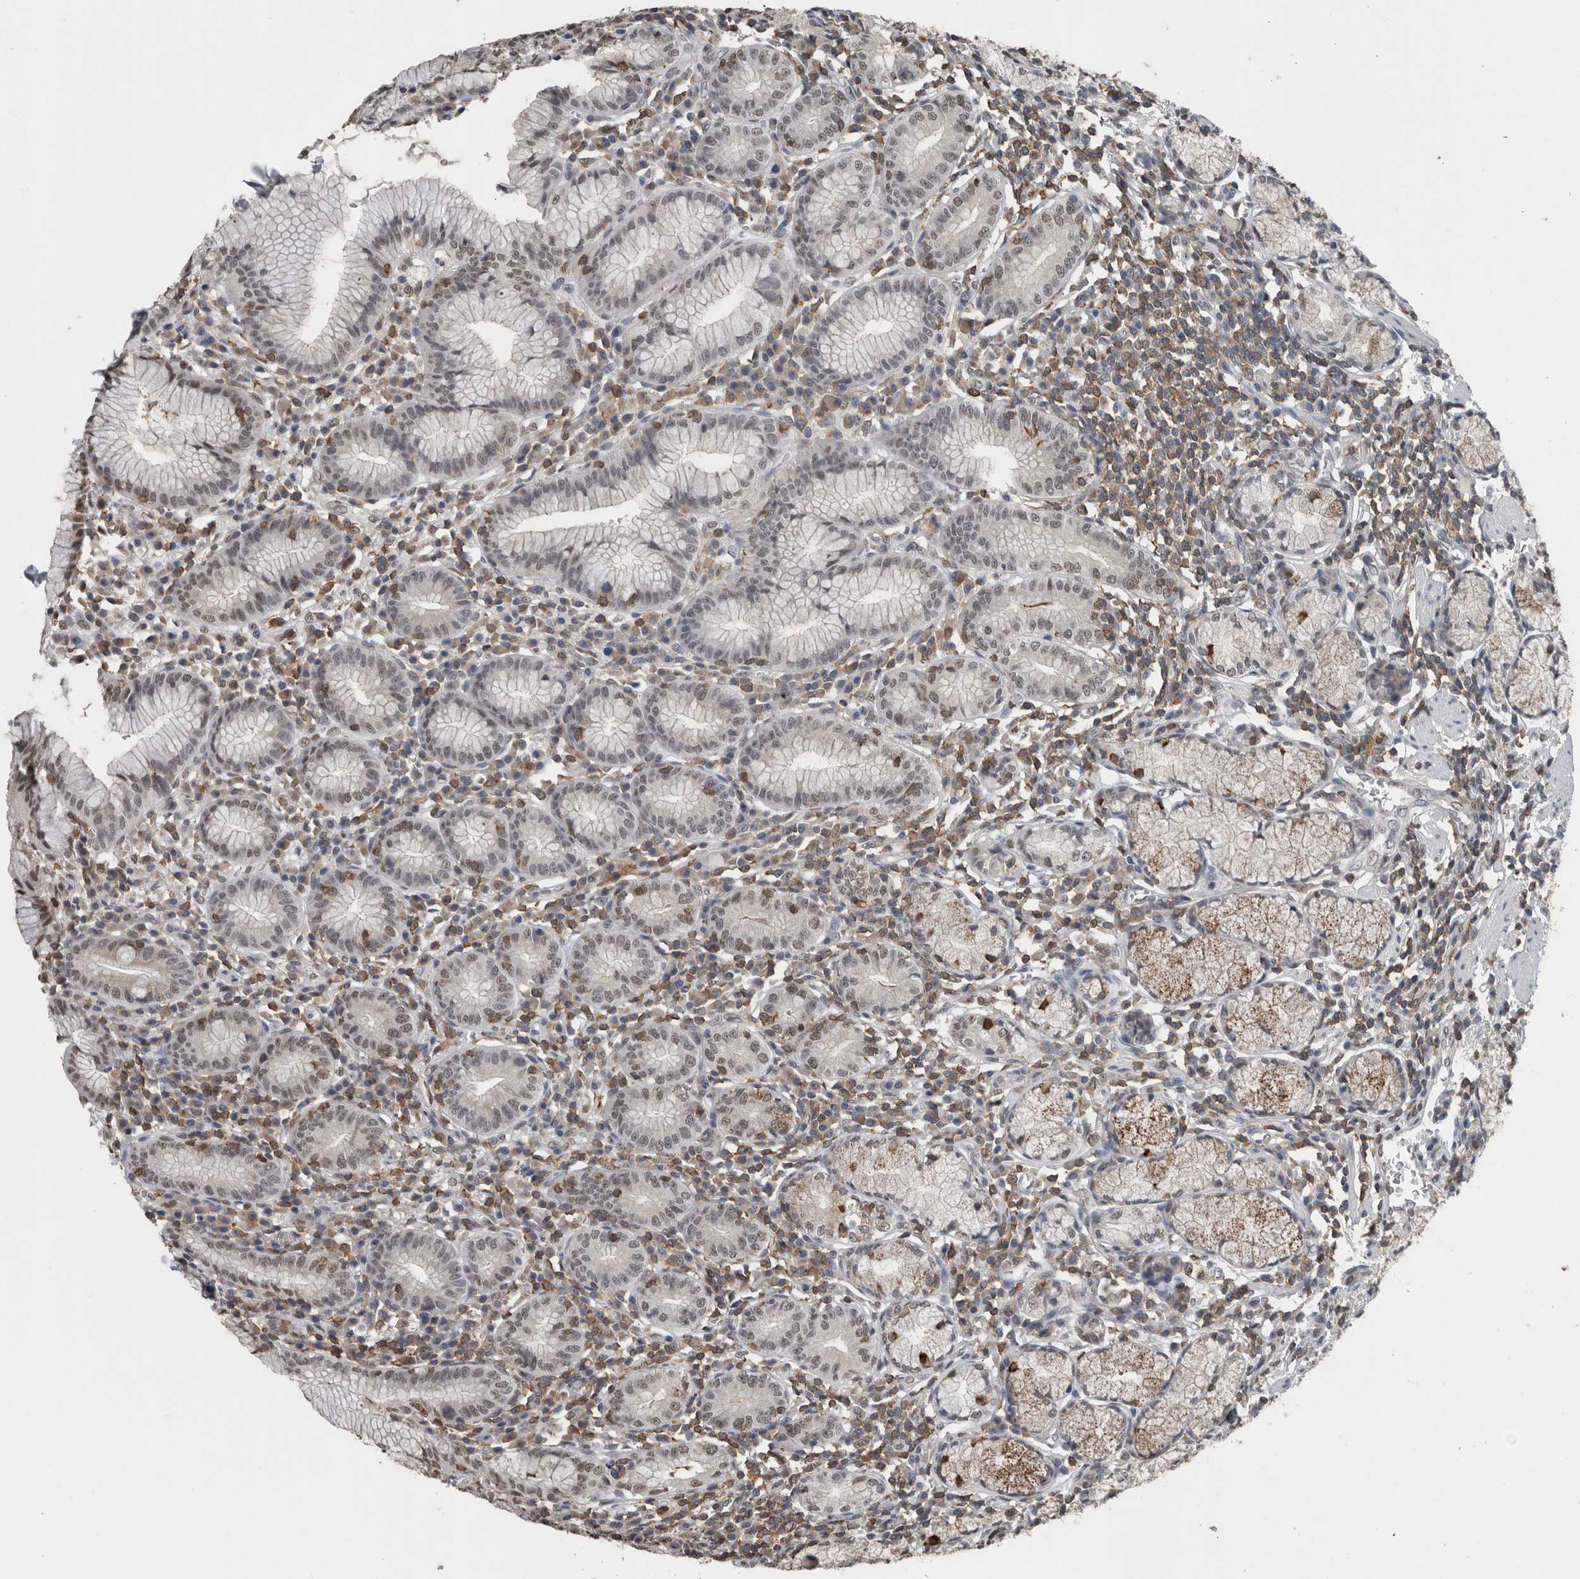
{"staining": {"intensity": "weak", "quantity": "25%-75%", "location": "nuclear"}, "tissue": "stomach", "cell_type": "Glandular cells", "image_type": "normal", "snomed": [{"axis": "morphology", "description": "Normal tissue, NOS"}, {"axis": "topography", "description": "Stomach"}], "caption": "This micrograph demonstrates immunohistochemistry staining of unremarkable human stomach, with low weak nuclear positivity in approximately 25%-75% of glandular cells.", "gene": "MAFF", "patient": {"sex": "male", "age": 55}}